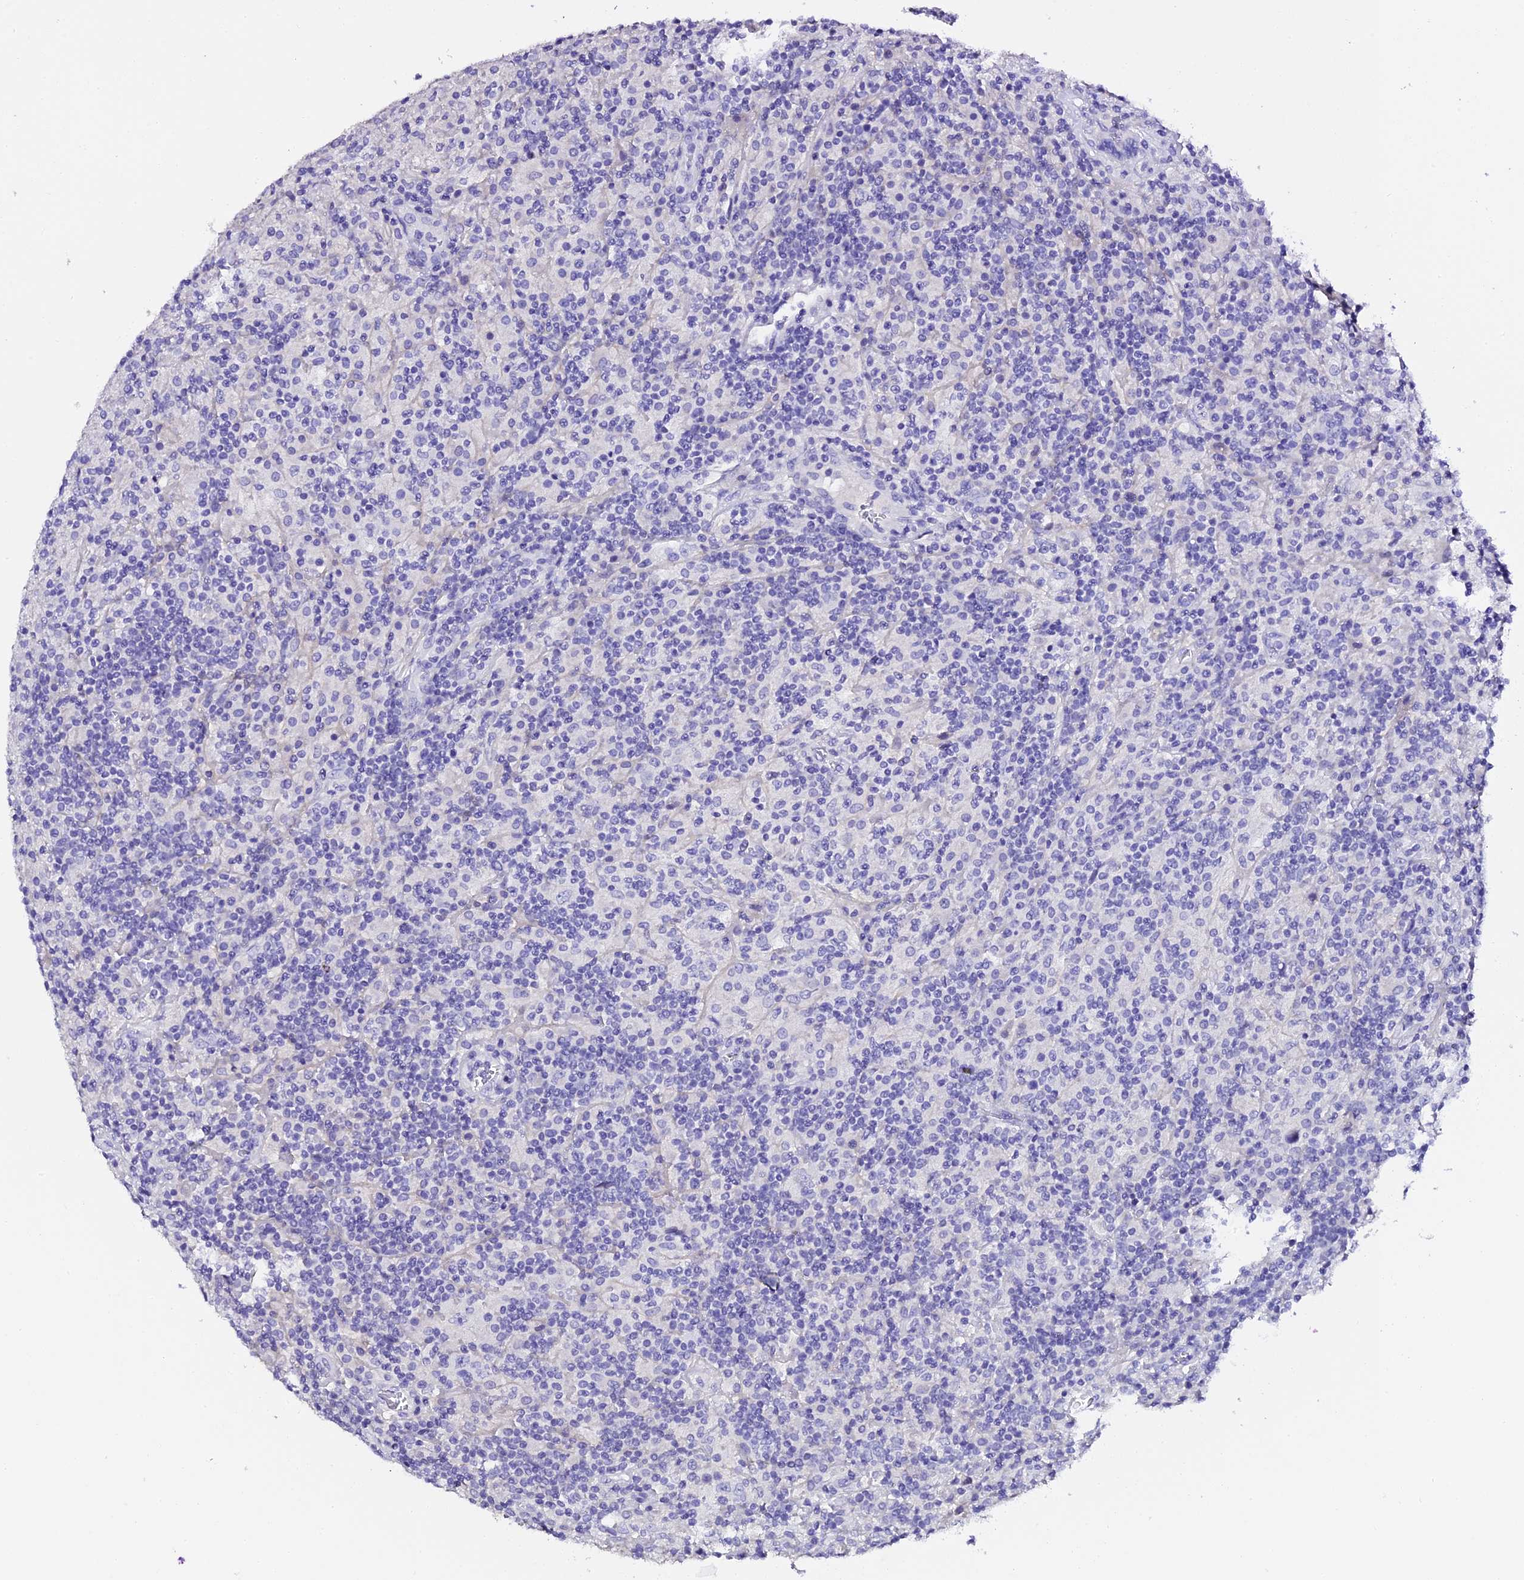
{"staining": {"intensity": "negative", "quantity": "none", "location": "none"}, "tissue": "lymphoma", "cell_type": "Tumor cells", "image_type": "cancer", "snomed": [{"axis": "morphology", "description": "Hodgkin's disease, NOS"}, {"axis": "topography", "description": "Lymph node"}], "caption": "An image of Hodgkin's disease stained for a protein shows no brown staining in tumor cells.", "gene": "C12orf29", "patient": {"sex": "male", "age": 70}}